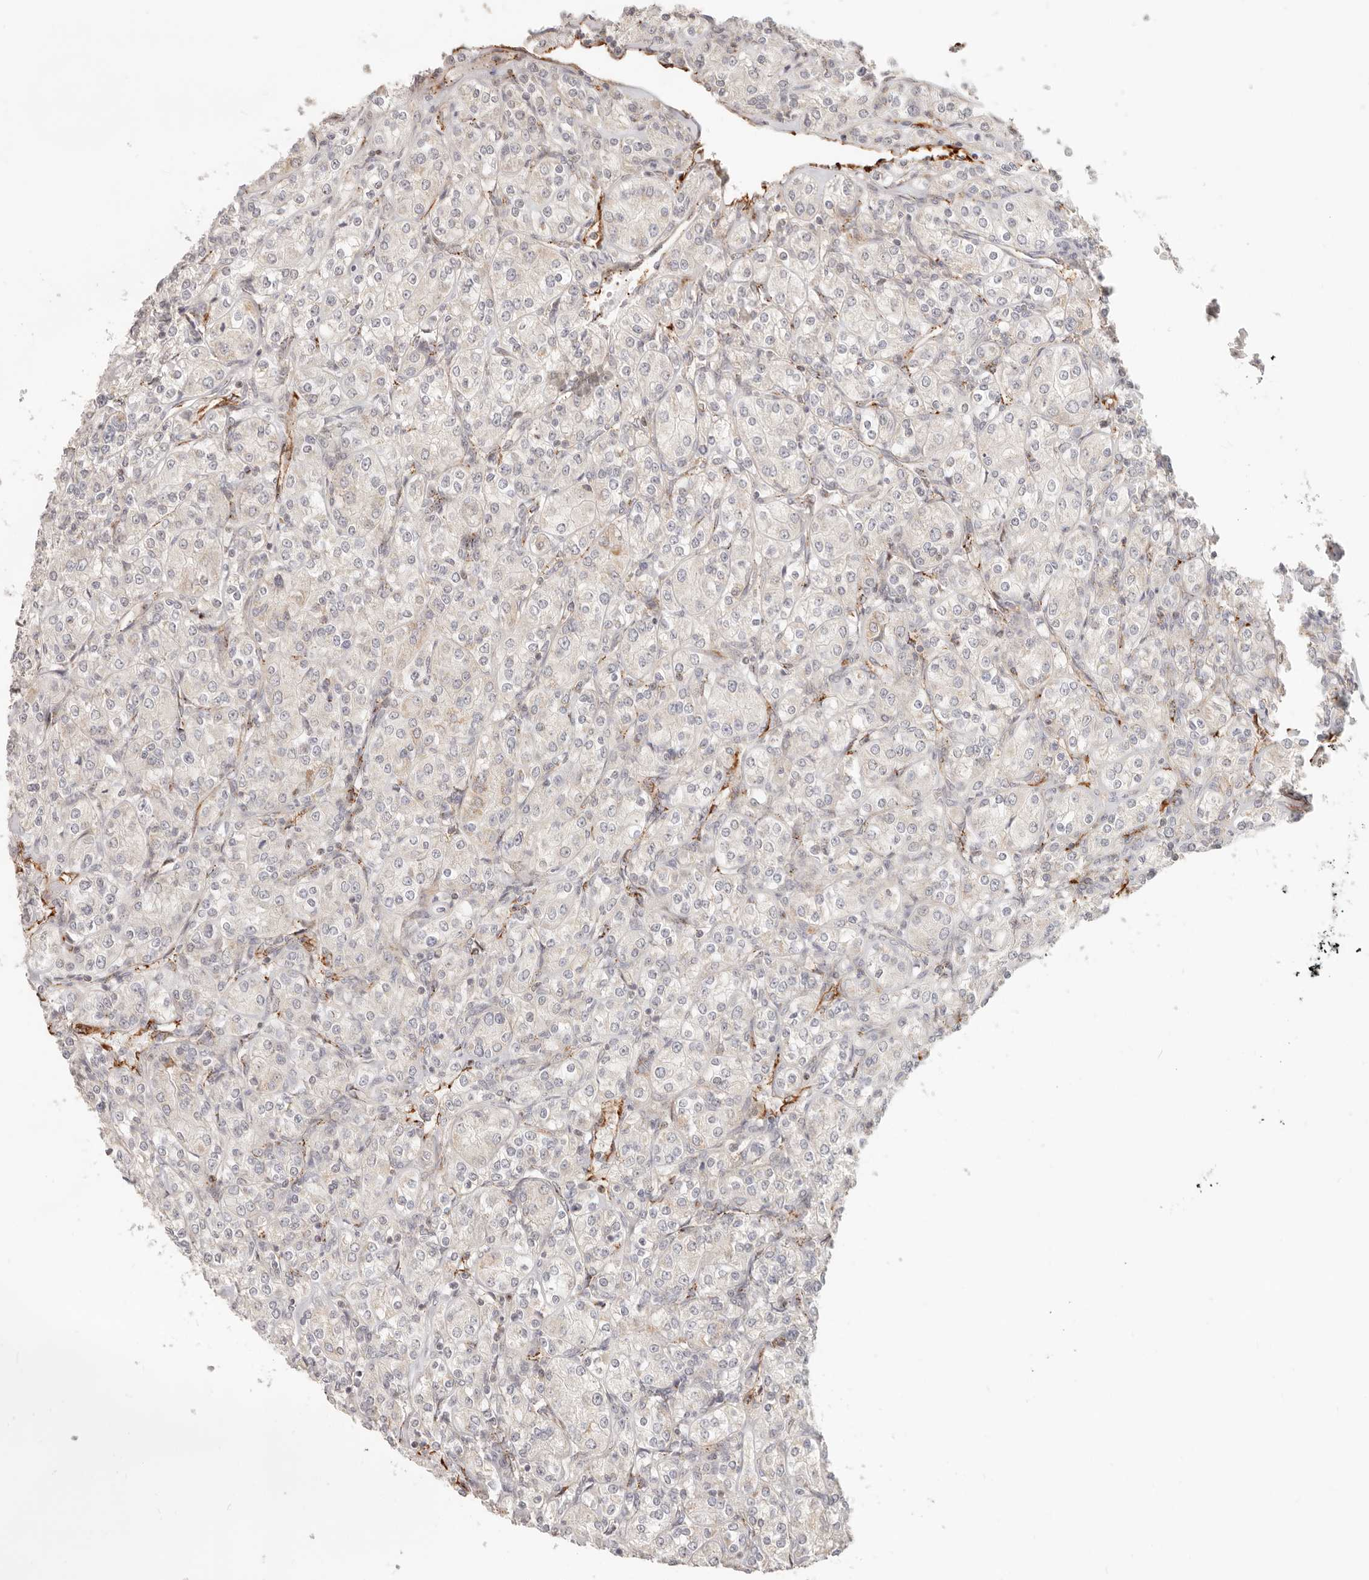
{"staining": {"intensity": "negative", "quantity": "none", "location": "none"}, "tissue": "renal cancer", "cell_type": "Tumor cells", "image_type": "cancer", "snomed": [{"axis": "morphology", "description": "Adenocarcinoma, NOS"}, {"axis": "topography", "description": "Kidney"}], "caption": "There is no significant expression in tumor cells of renal adenocarcinoma.", "gene": "SASS6", "patient": {"sex": "male", "age": 77}}